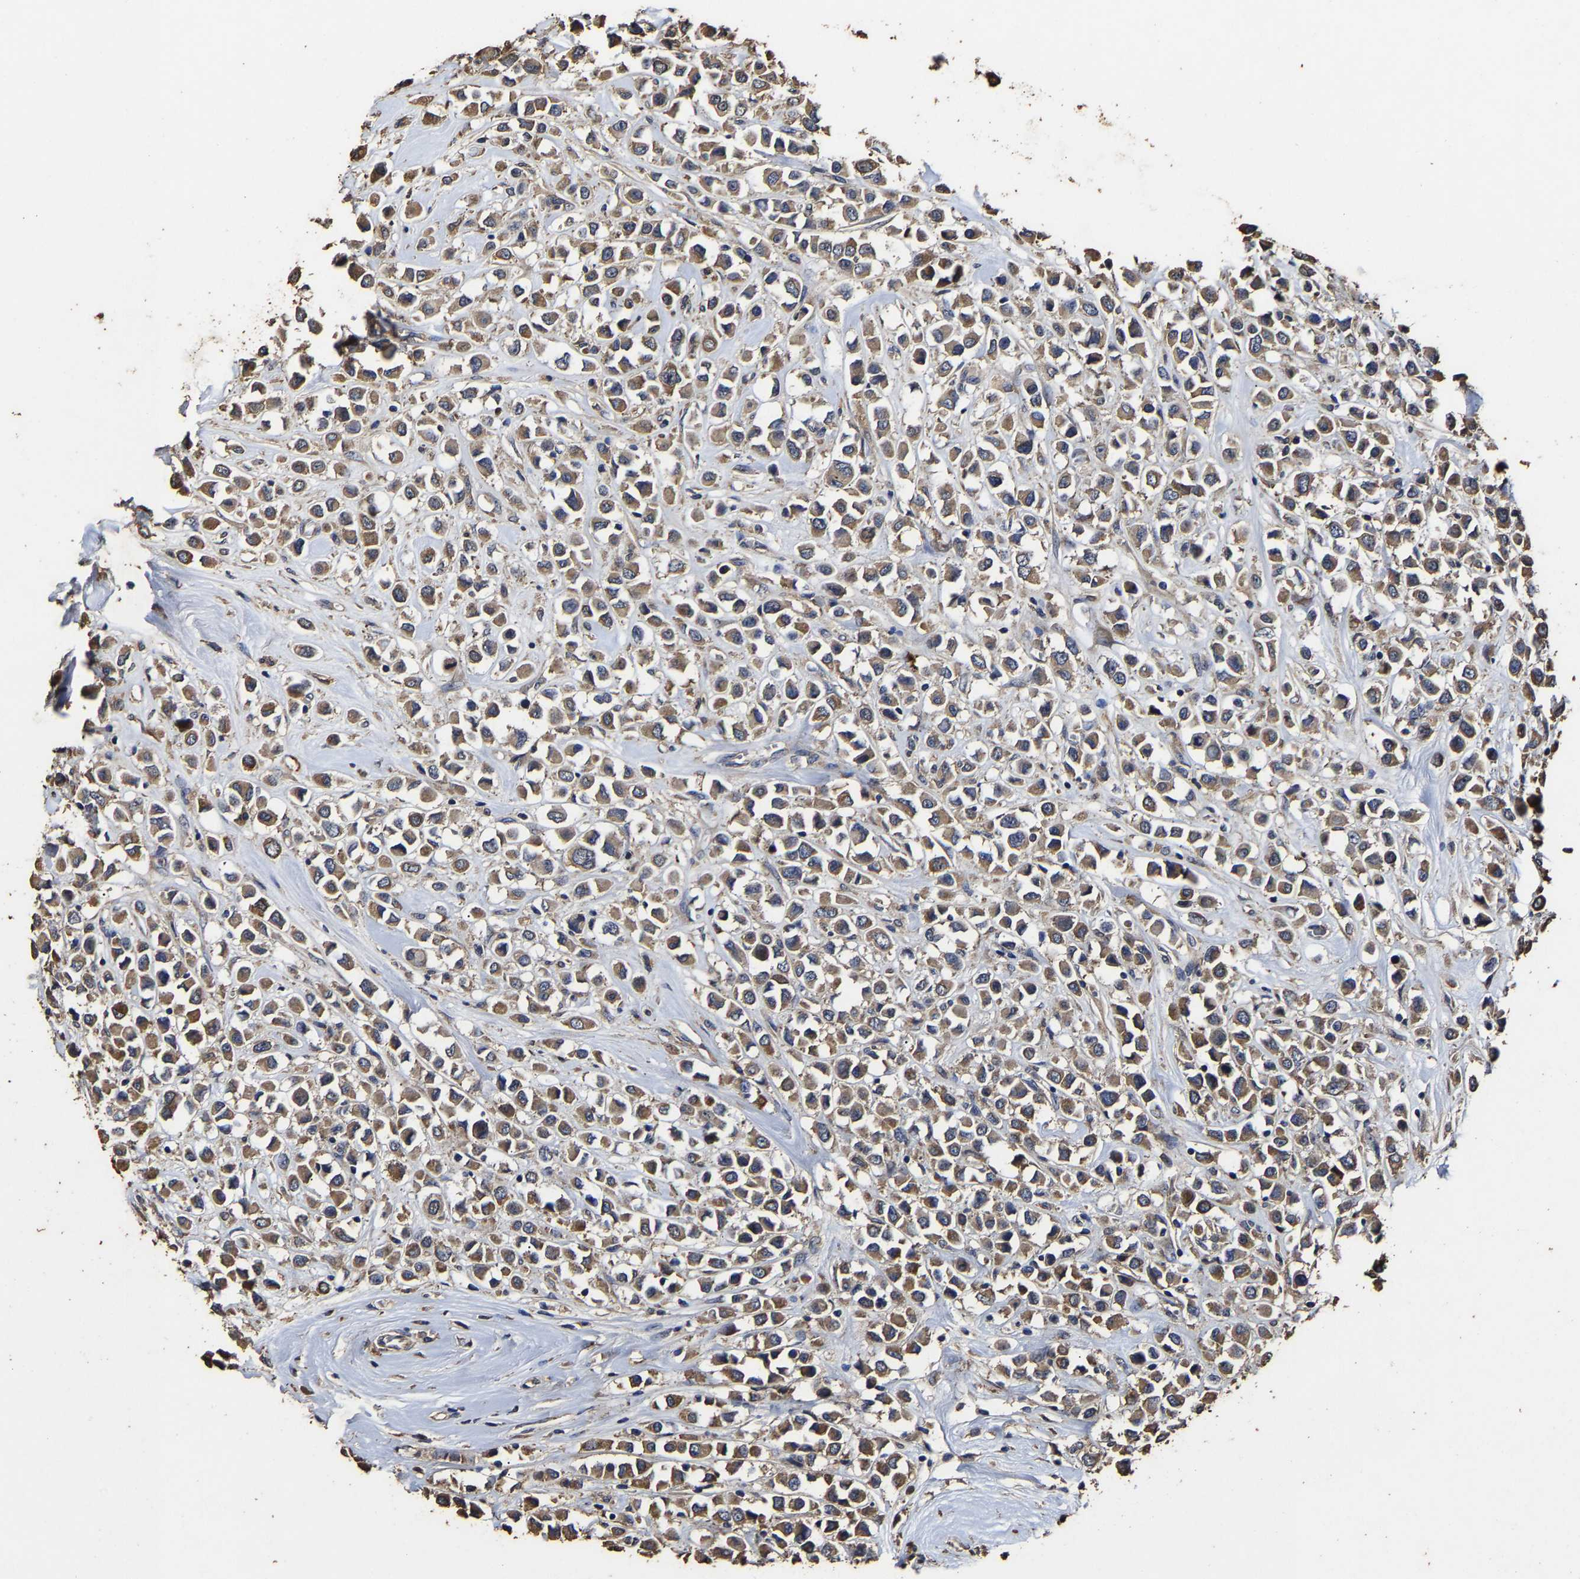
{"staining": {"intensity": "moderate", "quantity": ">75%", "location": "cytoplasmic/membranous"}, "tissue": "breast cancer", "cell_type": "Tumor cells", "image_type": "cancer", "snomed": [{"axis": "morphology", "description": "Duct carcinoma"}, {"axis": "topography", "description": "Breast"}], "caption": "DAB immunohistochemical staining of breast cancer (invasive ductal carcinoma) exhibits moderate cytoplasmic/membranous protein expression in approximately >75% of tumor cells. The protein is shown in brown color, while the nuclei are stained blue.", "gene": "PPM1K", "patient": {"sex": "female", "age": 61}}